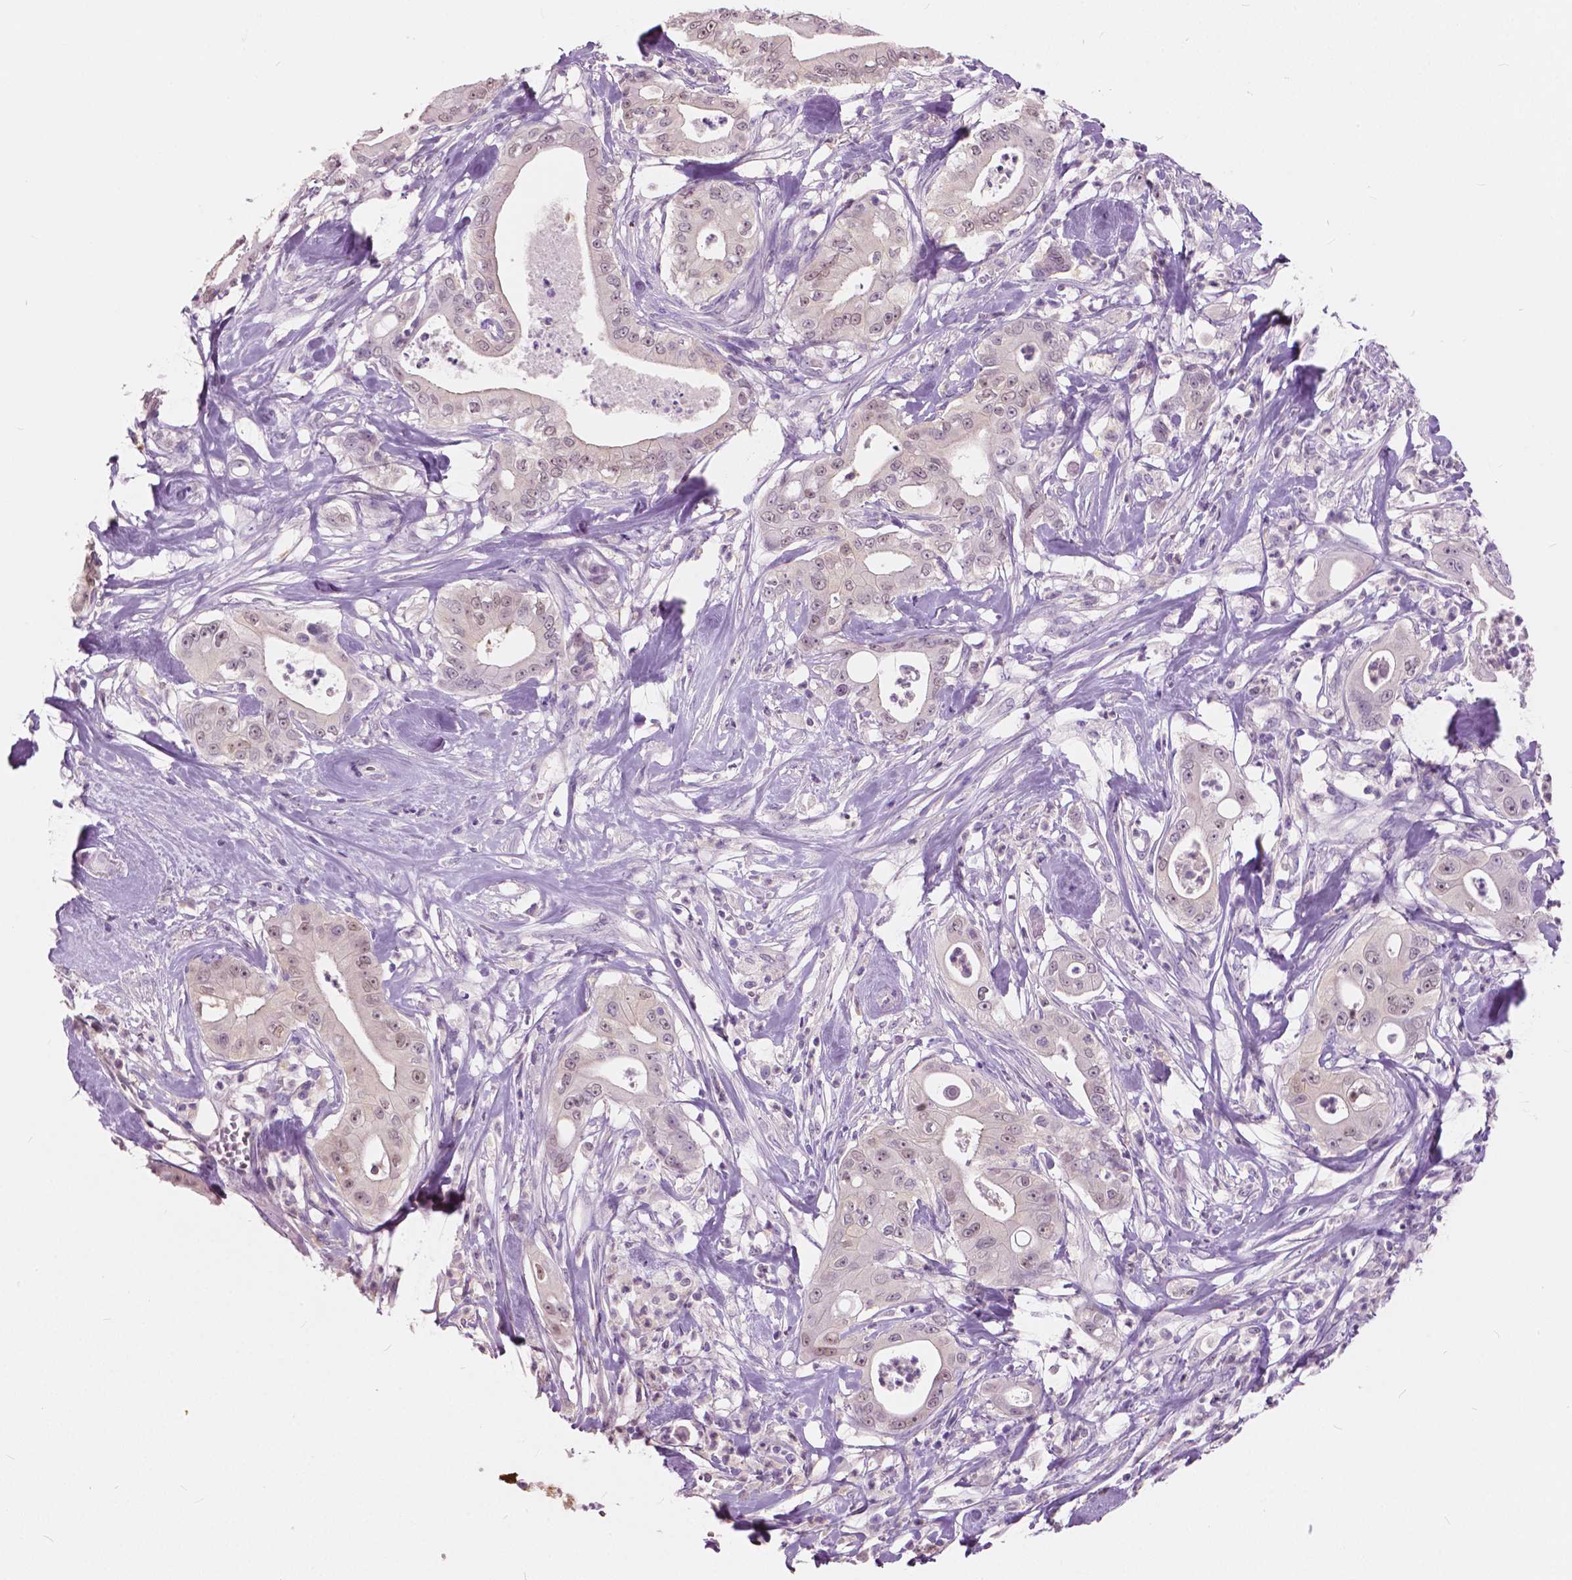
{"staining": {"intensity": "weak", "quantity": "<25%", "location": "nuclear"}, "tissue": "pancreatic cancer", "cell_type": "Tumor cells", "image_type": "cancer", "snomed": [{"axis": "morphology", "description": "Adenocarcinoma, NOS"}, {"axis": "topography", "description": "Pancreas"}], "caption": "The micrograph displays no significant positivity in tumor cells of pancreatic cancer (adenocarcinoma). (DAB immunohistochemistry (IHC) with hematoxylin counter stain).", "gene": "TKFC", "patient": {"sex": "male", "age": 71}}